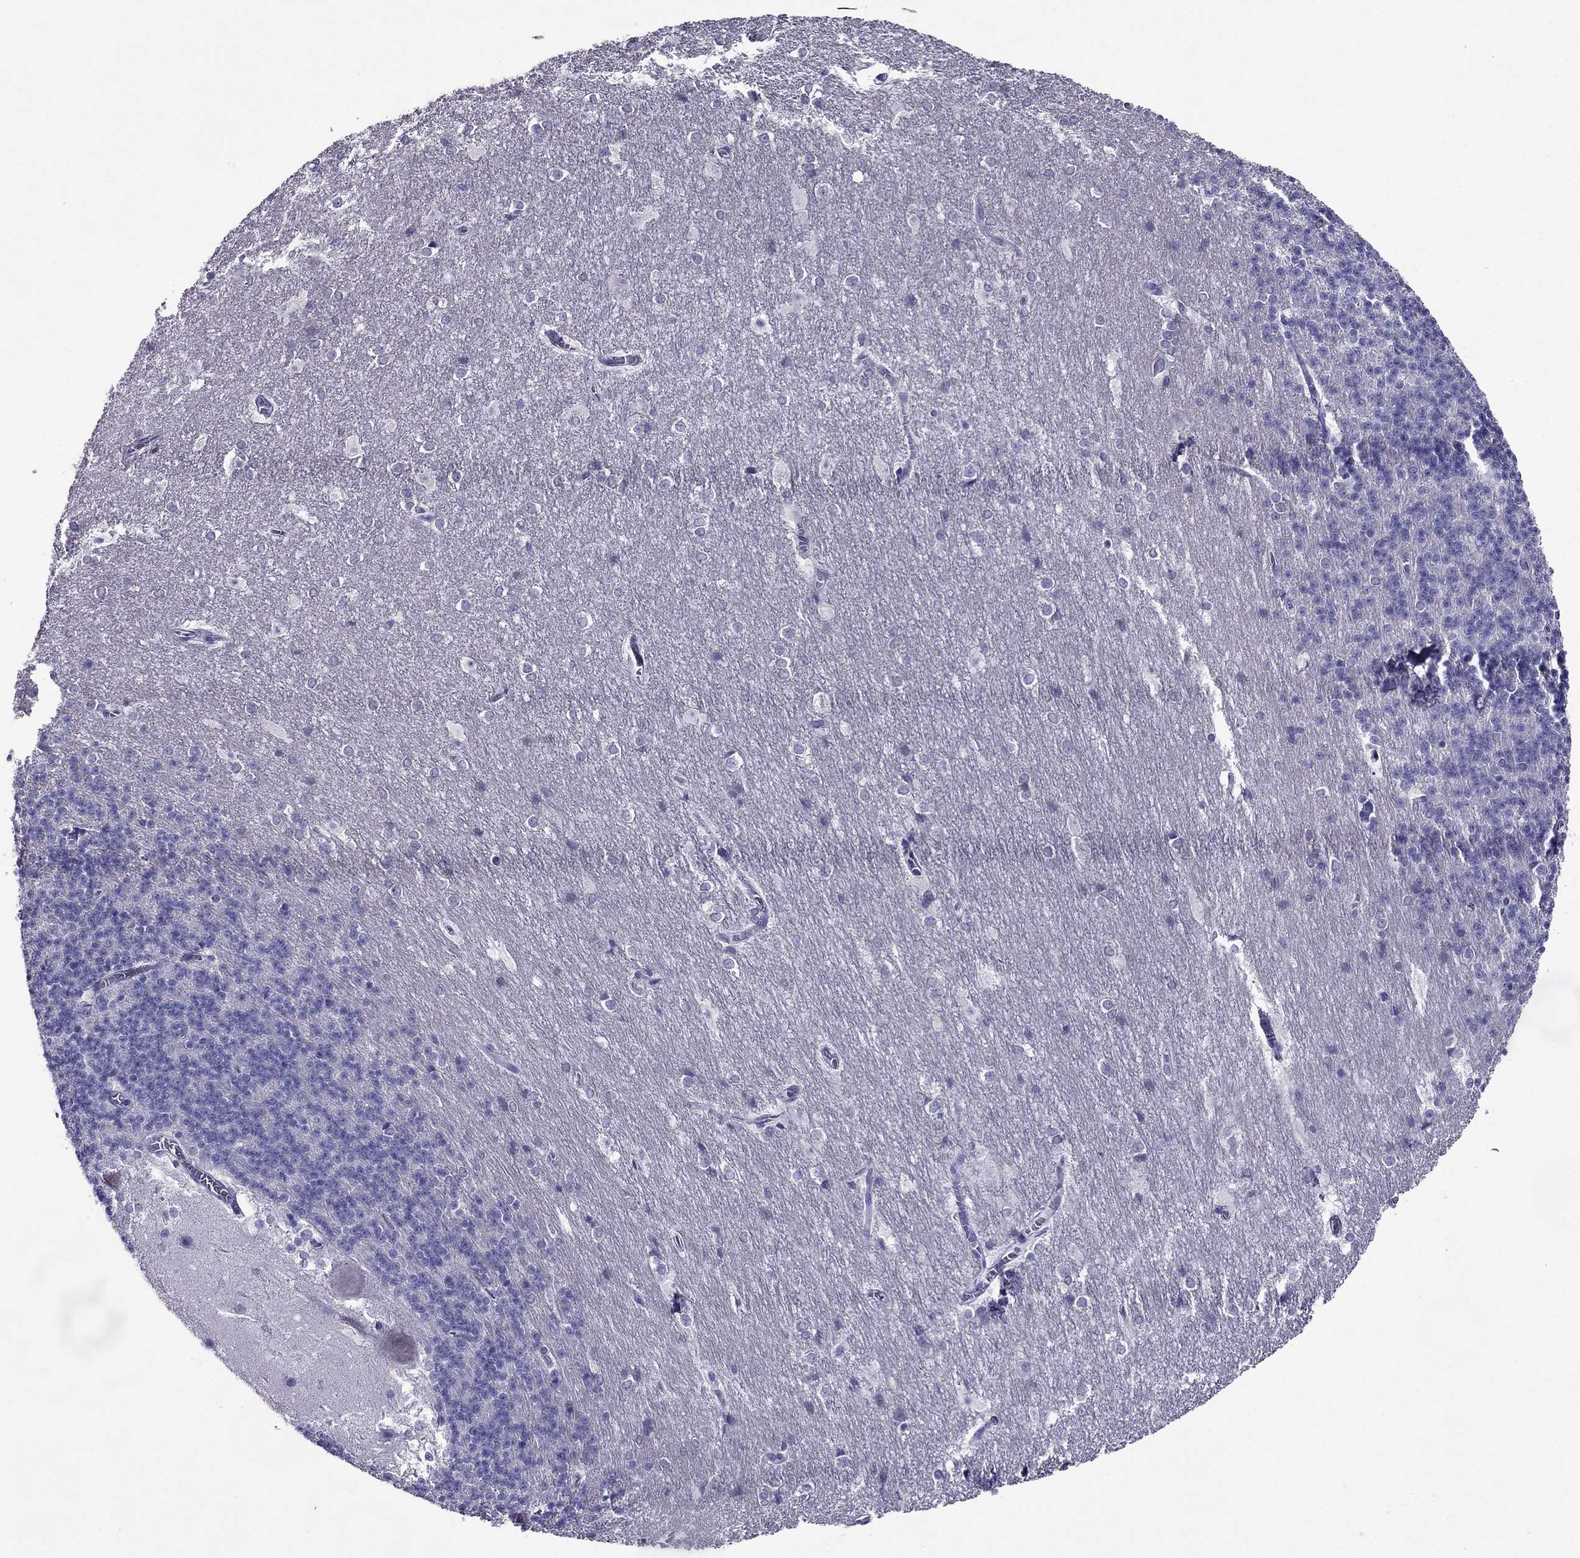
{"staining": {"intensity": "negative", "quantity": "none", "location": "none"}, "tissue": "cerebellum", "cell_type": "Cells in granular layer", "image_type": "normal", "snomed": [{"axis": "morphology", "description": "Normal tissue, NOS"}, {"axis": "topography", "description": "Cerebellum"}], "caption": "This is an immunohistochemistry (IHC) micrograph of unremarkable human cerebellum. There is no staining in cells in granular layer.", "gene": "ZNF541", "patient": {"sex": "female", "age": 19}}